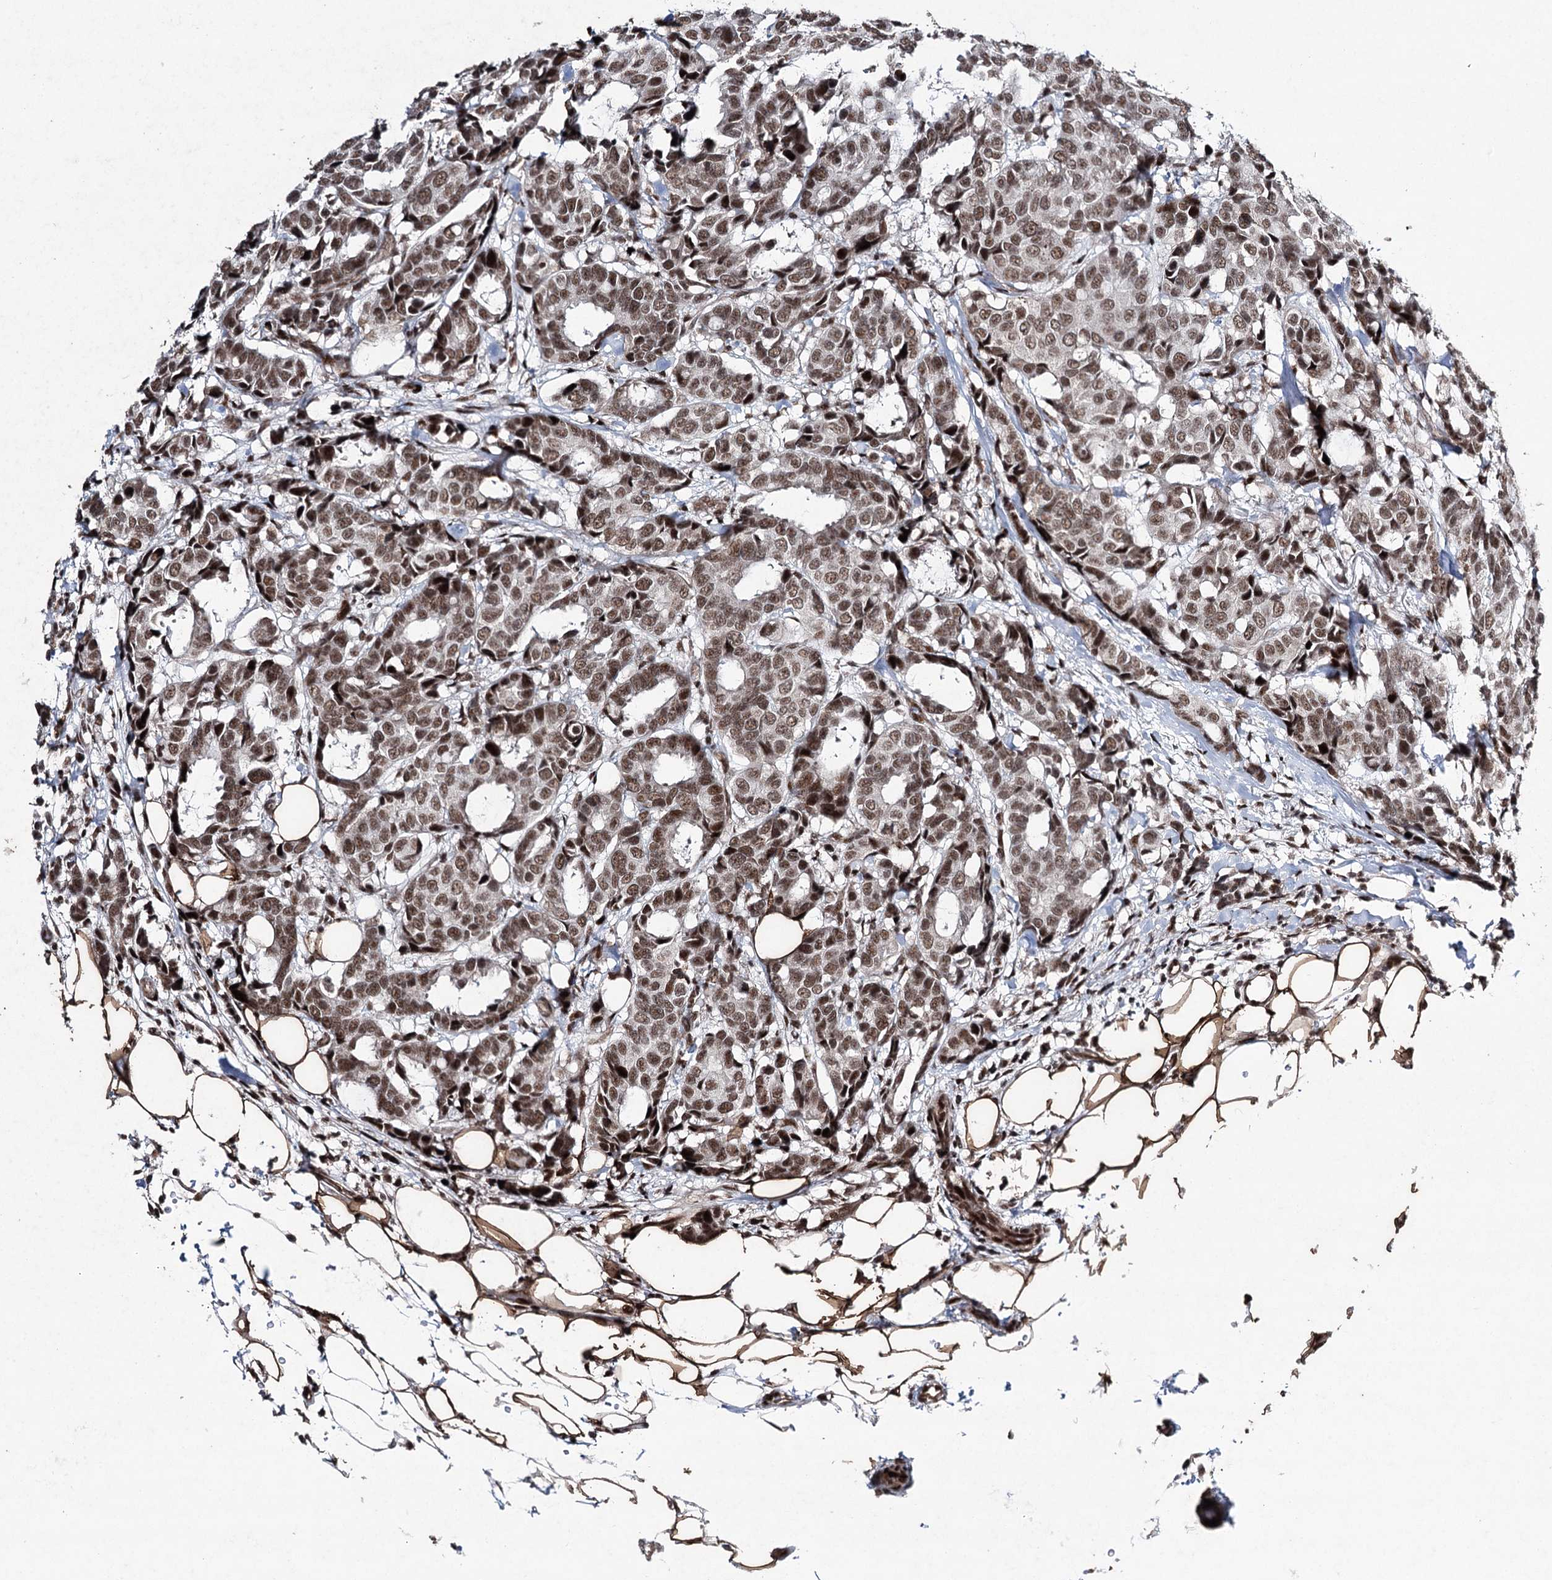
{"staining": {"intensity": "moderate", "quantity": ">75%", "location": "nuclear"}, "tissue": "breast cancer", "cell_type": "Tumor cells", "image_type": "cancer", "snomed": [{"axis": "morphology", "description": "Duct carcinoma"}, {"axis": "topography", "description": "Breast"}], "caption": "Immunohistochemistry staining of breast cancer, which demonstrates medium levels of moderate nuclear positivity in about >75% of tumor cells indicating moderate nuclear protein staining. The staining was performed using DAB (3,3'-diaminobenzidine) (brown) for protein detection and nuclei were counterstained in hematoxylin (blue).", "gene": "PDCD4", "patient": {"sex": "female", "age": 87}}